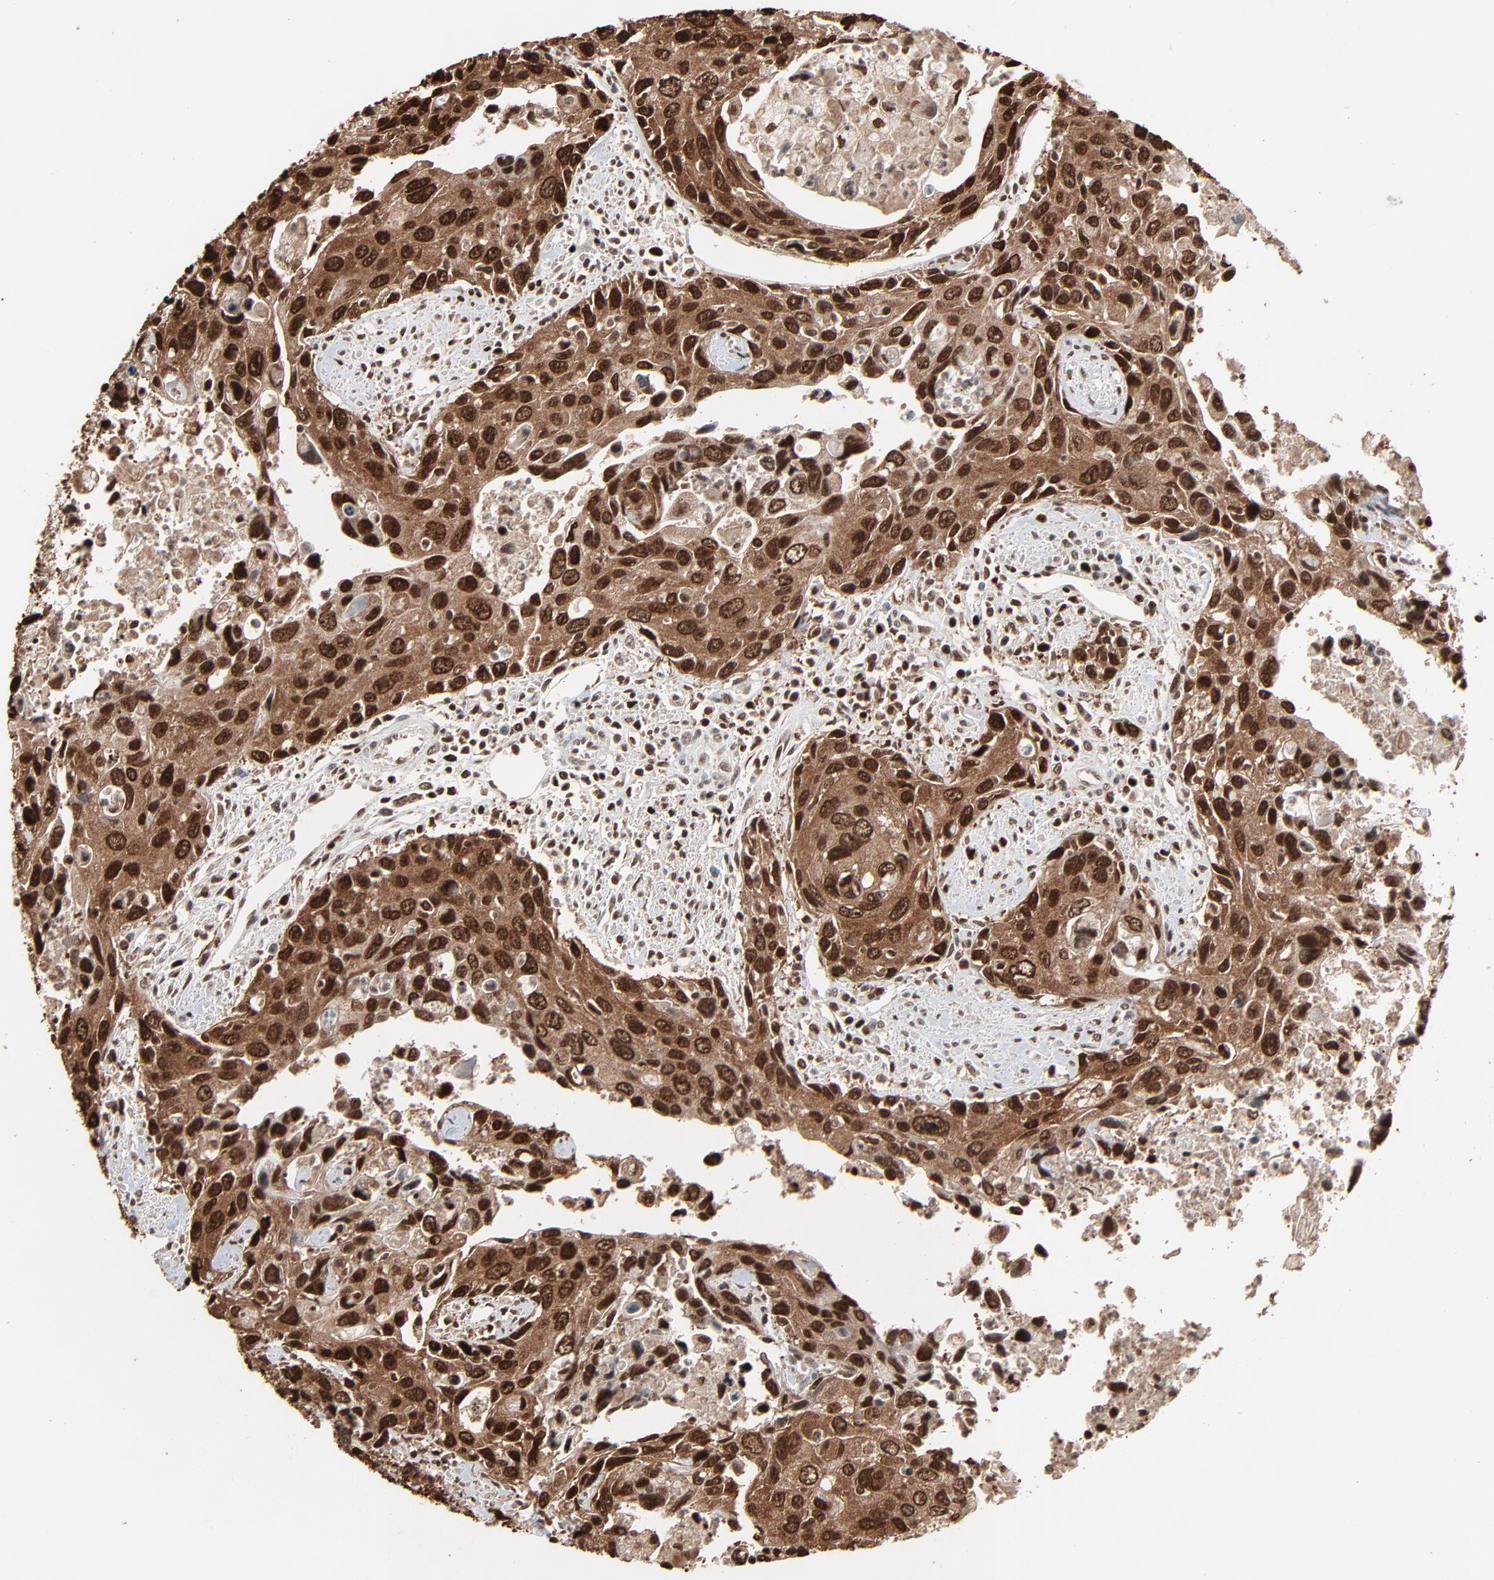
{"staining": {"intensity": "strong", "quantity": ">75%", "location": "cytoplasmic/membranous,nuclear"}, "tissue": "urothelial cancer", "cell_type": "Tumor cells", "image_type": "cancer", "snomed": [{"axis": "morphology", "description": "Urothelial carcinoma, High grade"}, {"axis": "topography", "description": "Urinary bladder"}], "caption": "Protein analysis of urothelial cancer tissue shows strong cytoplasmic/membranous and nuclear expression in approximately >75% of tumor cells.", "gene": "RPS6KA3", "patient": {"sex": "male", "age": 71}}